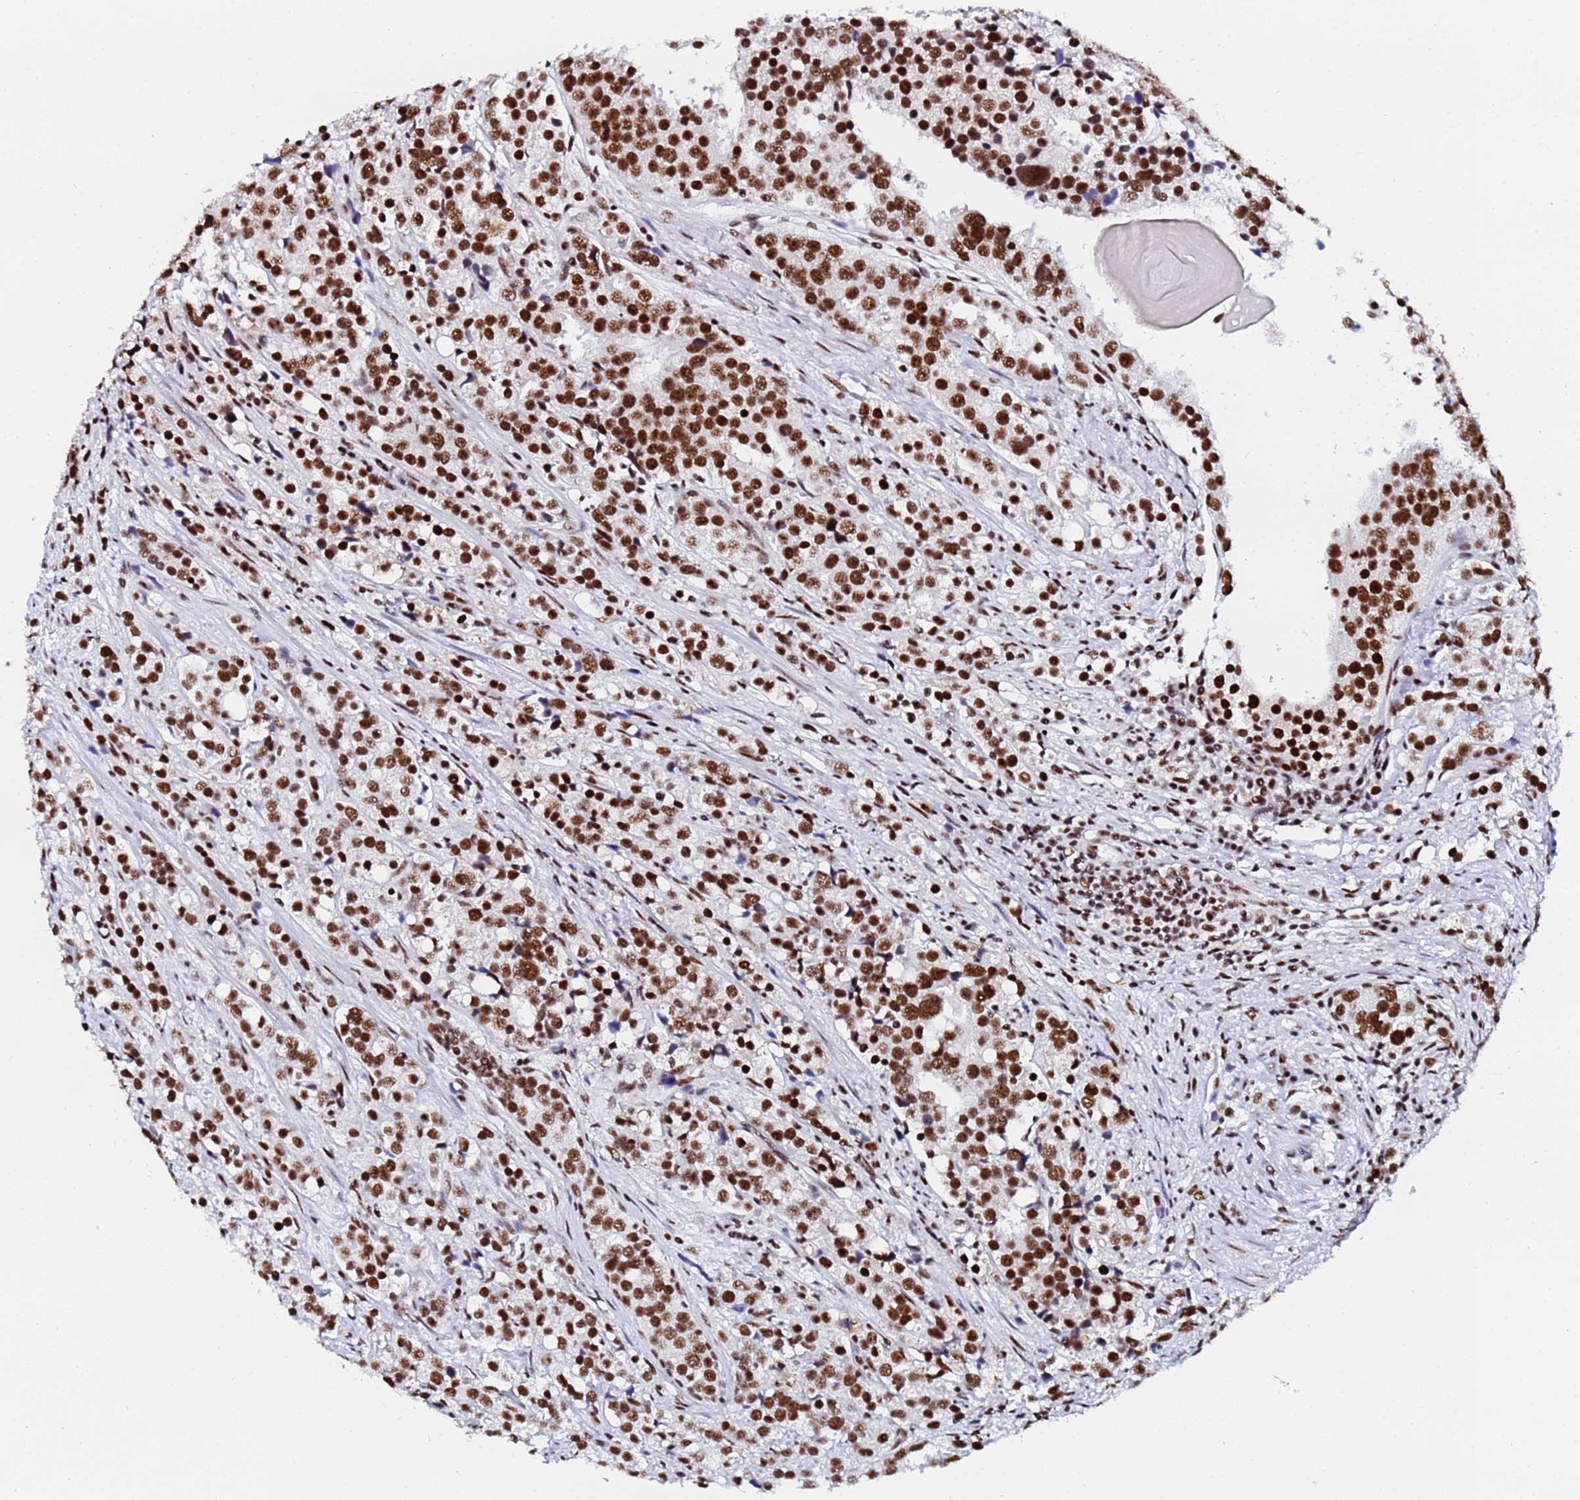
{"staining": {"intensity": "strong", "quantity": ">75%", "location": "nuclear"}, "tissue": "prostate cancer", "cell_type": "Tumor cells", "image_type": "cancer", "snomed": [{"axis": "morphology", "description": "Adenocarcinoma, High grade"}, {"axis": "topography", "description": "Prostate"}], "caption": "There is high levels of strong nuclear positivity in tumor cells of prostate high-grade adenocarcinoma, as demonstrated by immunohistochemical staining (brown color).", "gene": "SNRPA1", "patient": {"sex": "male", "age": 71}}